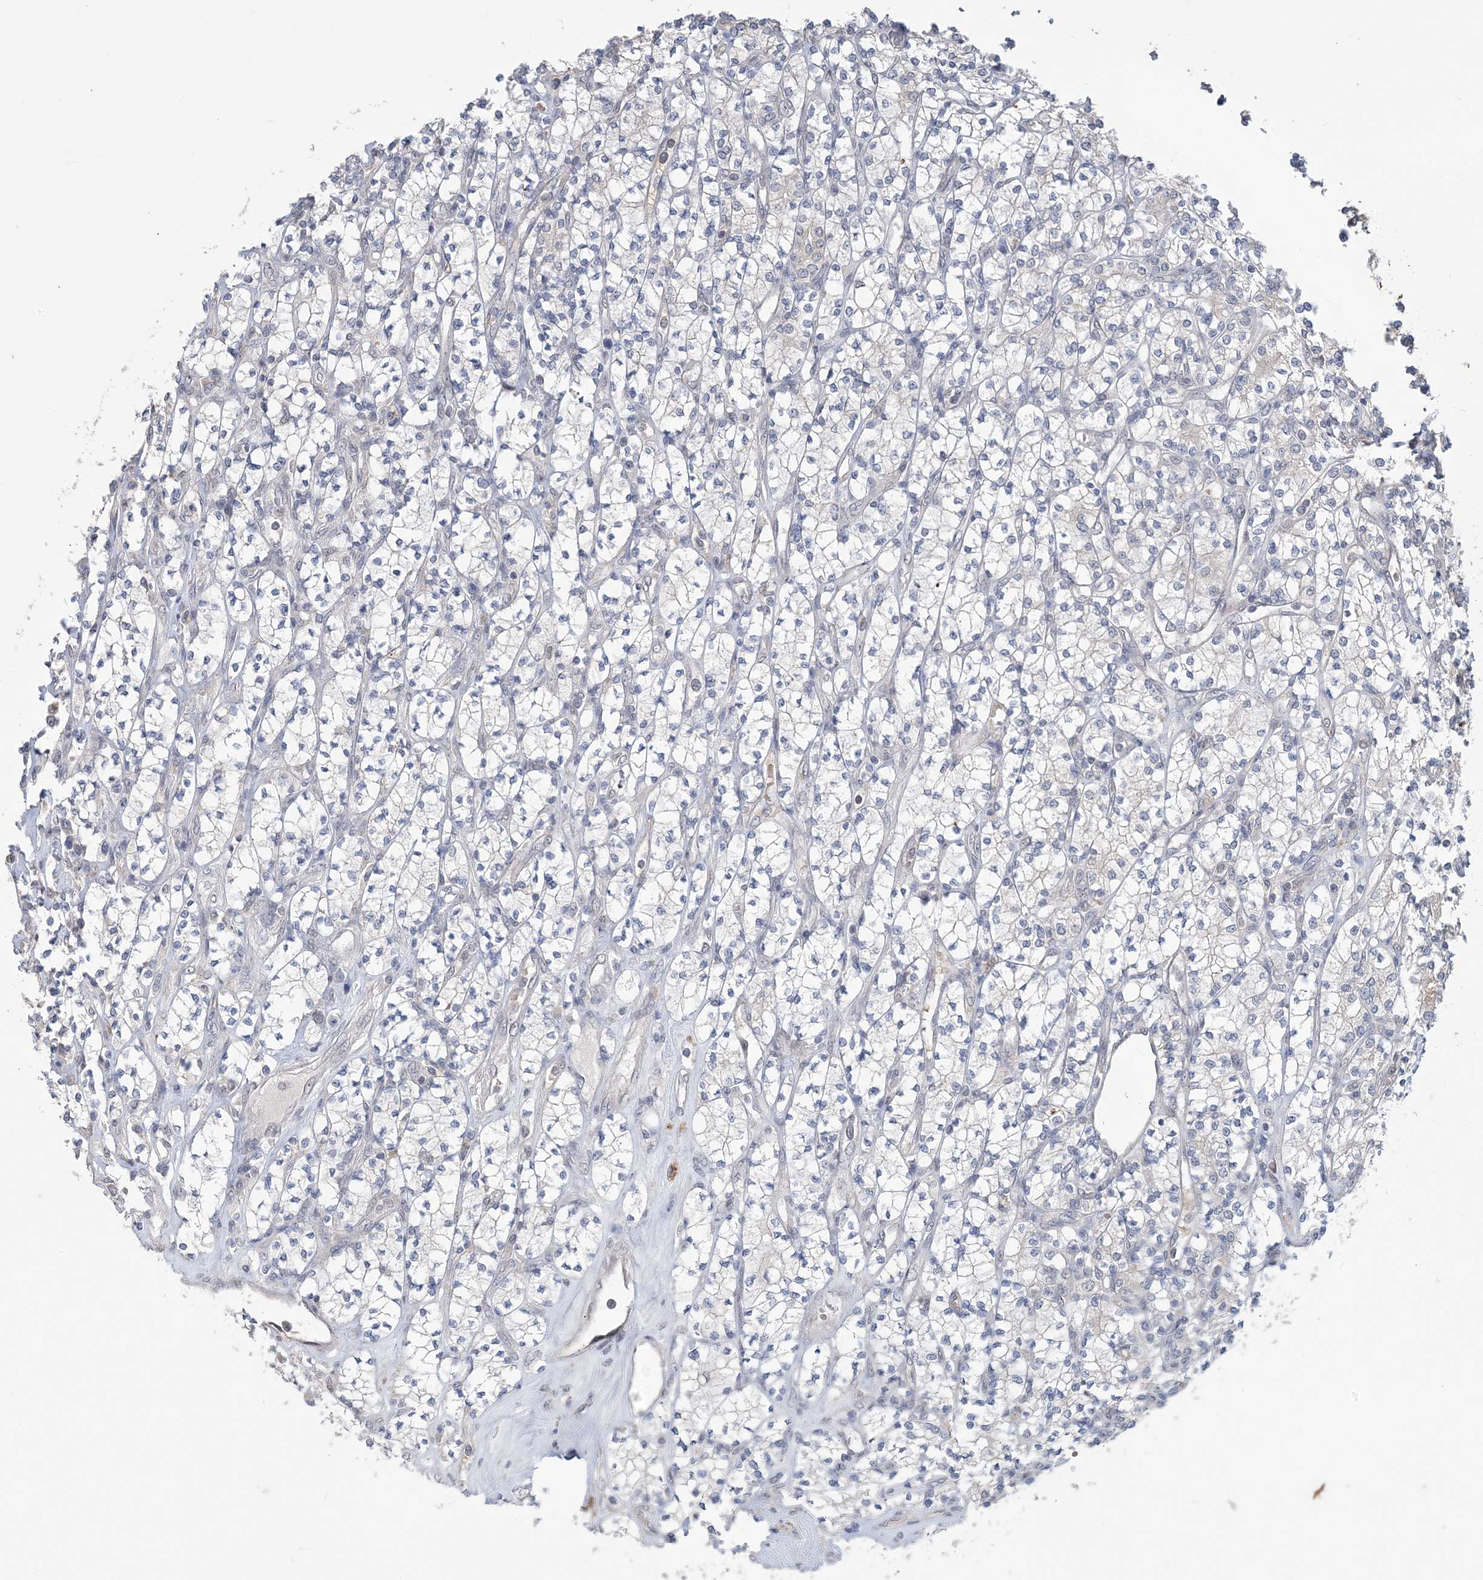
{"staining": {"intensity": "negative", "quantity": "none", "location": "none"}, "tissue": "renal cancer", "cell_type": "Tumor cells", "image_type": "cancer", "snomed": [{"axis": "morphology", "description": "Adenocarcinoma, NOS"}, {"axis": "topography", "description": "Kidney"}], "caption": "IHC micrograph of renal adenocarcinoma stained for a protein (brown), which shows no expression in tumor cells. (Immunohistochemistry (ihc), brightfield microscopy, high magnification).", "gene": "ZBTB7A", "patient": {"sex": "male", "age": 77}}